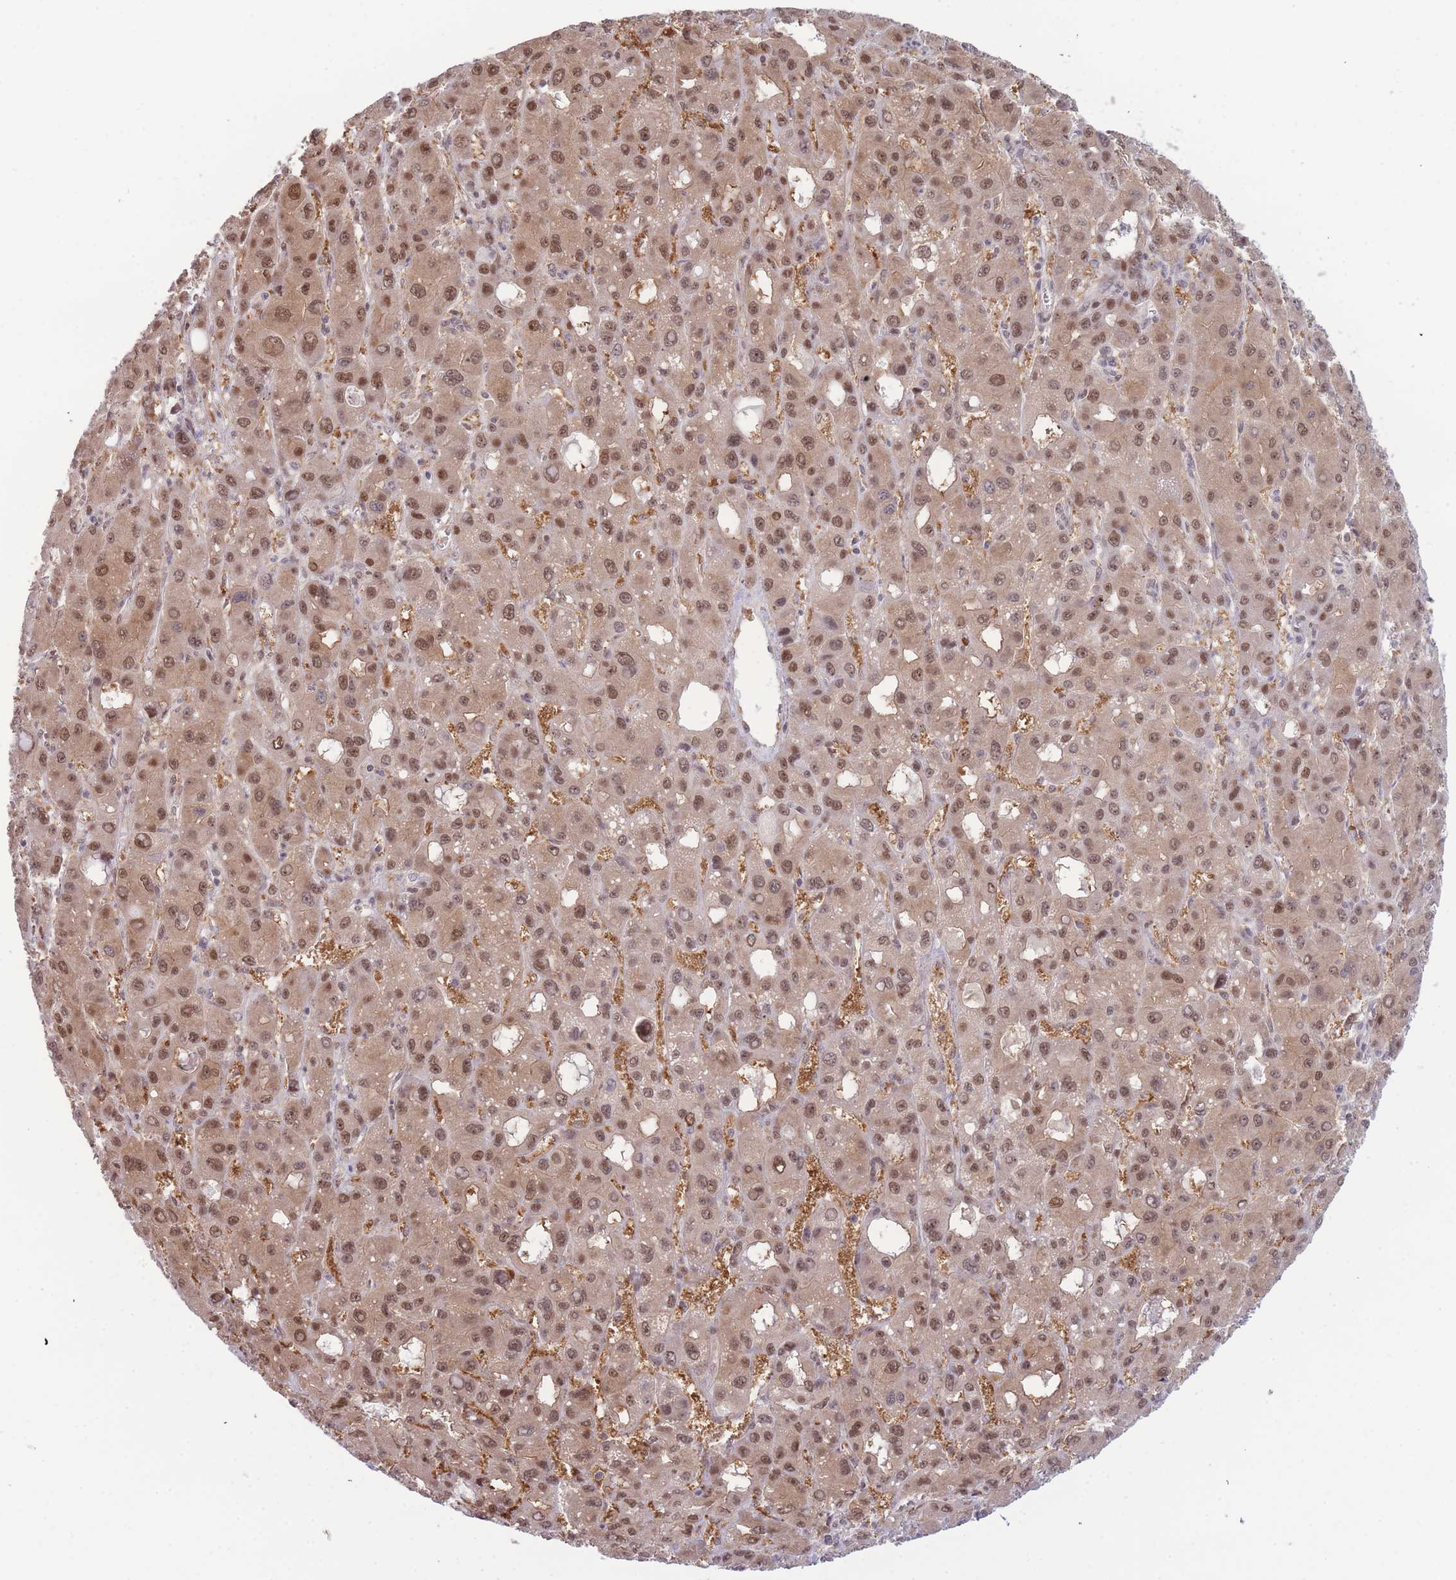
{"staining": {"intensity": "moderate", "quantity": ">75%", "location": "cytoplasmic/membranous,nuclear"}, "tissue": "liver cancer", "cell_type": "Tumor cells", "image_type": "cancer", "snomed": [{"axis": "morphology", "description": "Carcinoma, Hepatocellular, NOS"}, {"axis": "topography", "description": "Liver"}], "caption": "This micrograph exhibits immunohistochemistry (IHC) staining of liver cancer (hepatocellular carcinoma), with medium moderate cytoplasmic/membranous and nuclear expression in about >75% of tumor cells.", "gene": "DEAF1", "patient": {"sex": "male", "age": 55}}